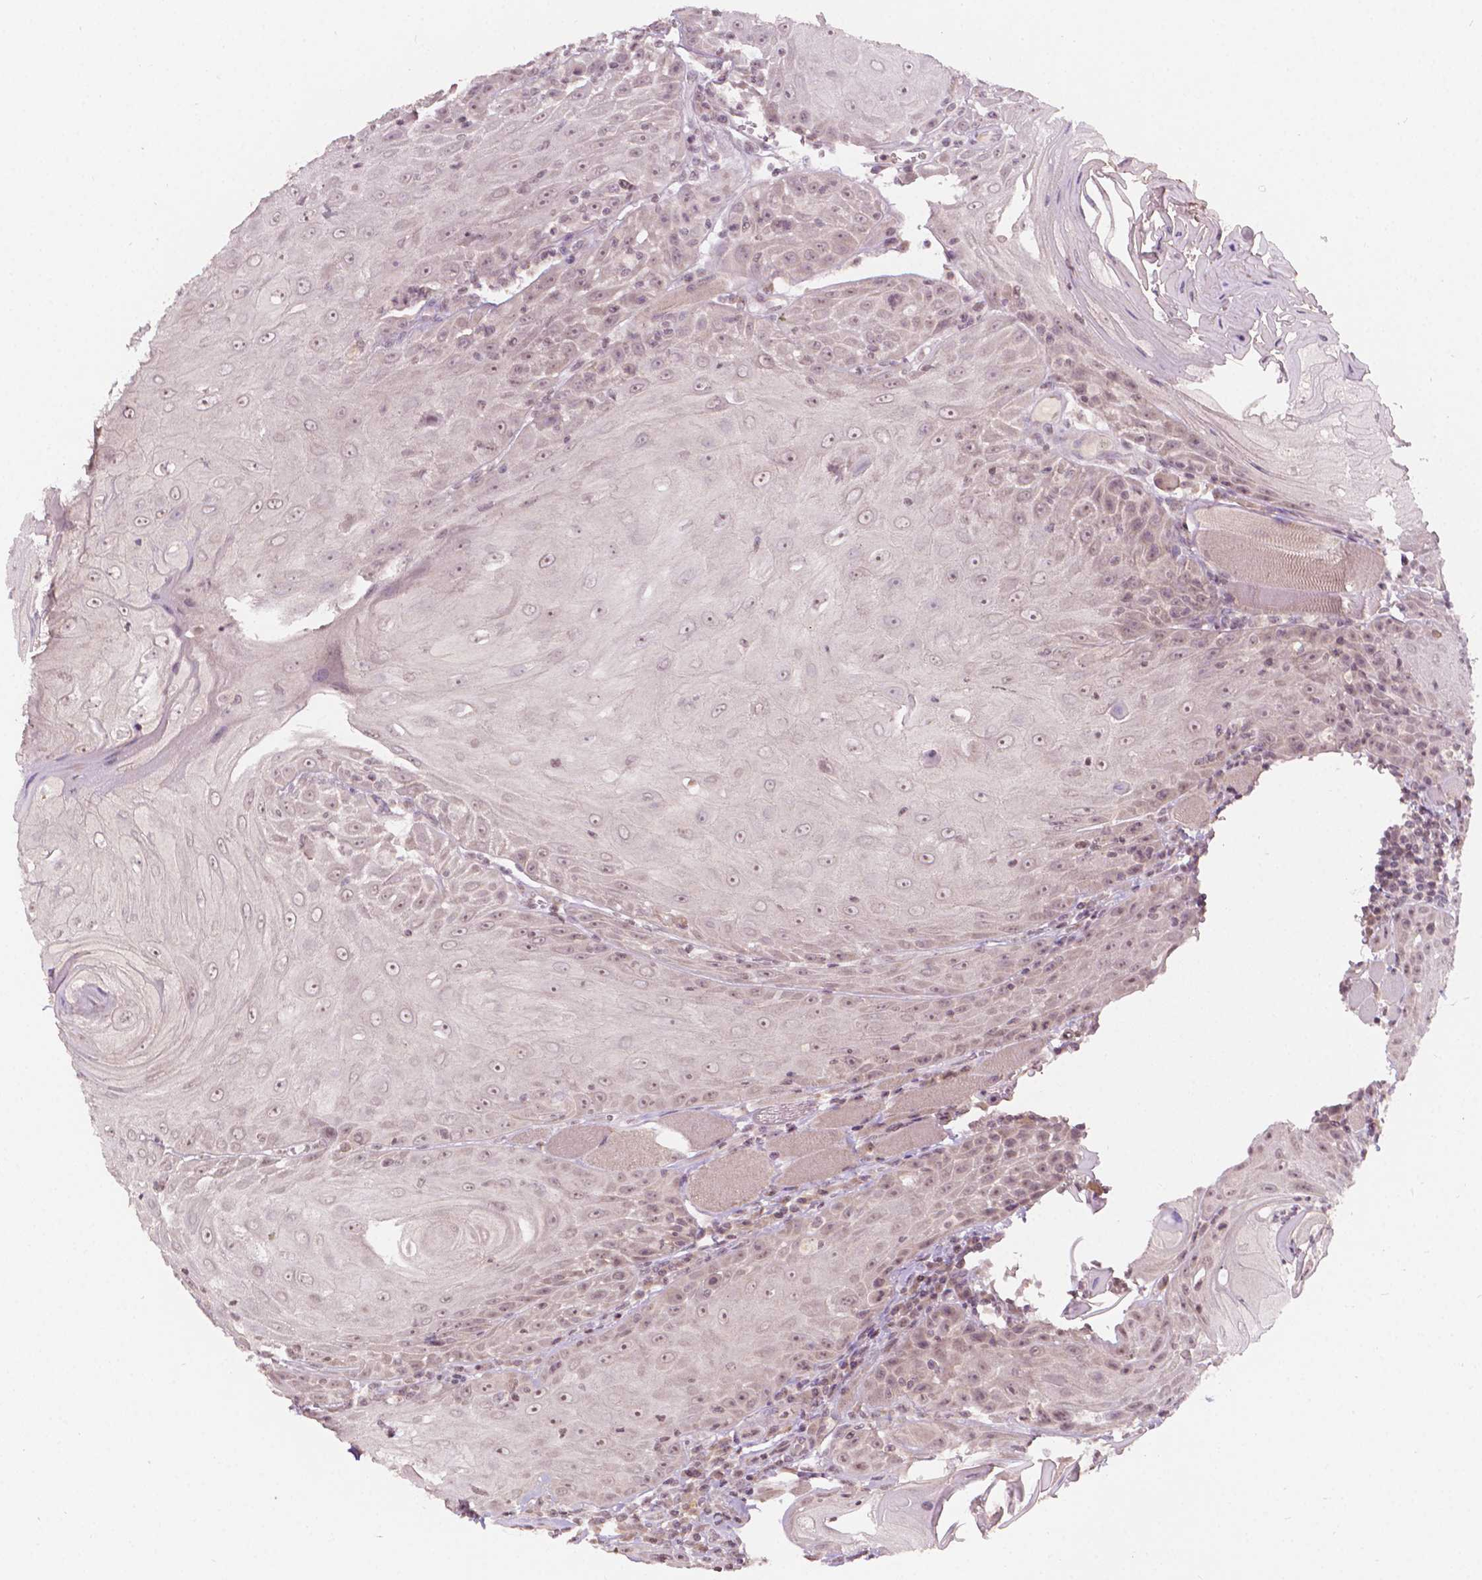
{"staining": {"intensity": "negative", "quantity": "none", "location": "none"}, "tissue": "head and neck cancer", "cell_type": "Tumor cells", "image_type": "cancer", "snomed": [{"axis": "morphology", "description": "Squamous cell carcinoma, NOS"}, {"axis": "topography", "description": "Head-Neck"}], "caption": "Head and neck cancer (squamous cell carcinoma) stained for a protein using IHC demonstrates no staining tumor cells.", "gene": "NOS1AP", "patient": {"sex": "male", "age": 52}}